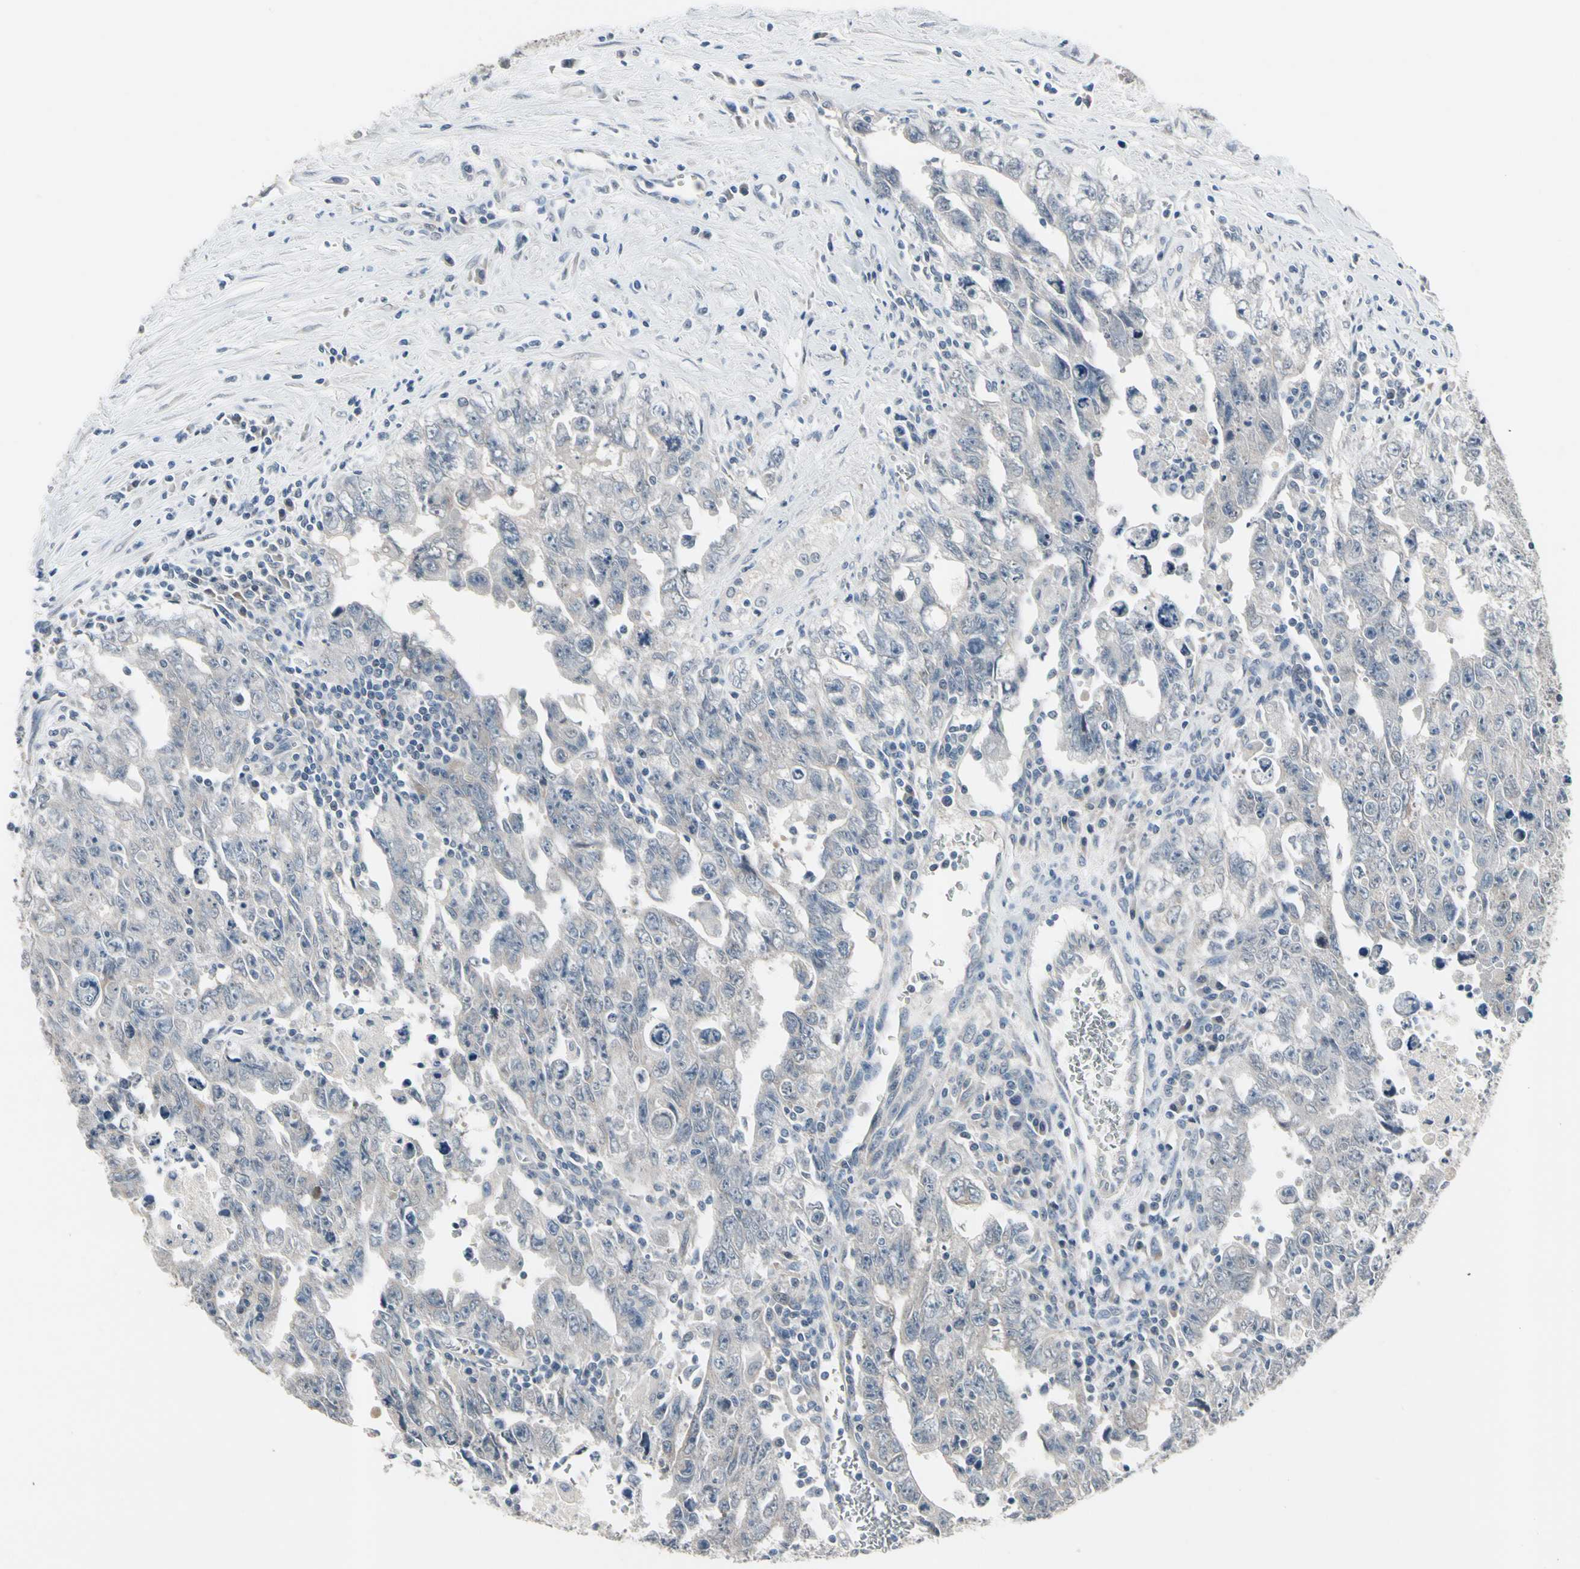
{"staining": {"intensity": "negative", "quantity": "none", "location": "none"}, "tissue": "testis cancer", "cell_type": "Tumor cells", "image_type": "cancer", "snomed": [{"axis": "morphology", "description": "Carcinoma, Embryonal, NOS"}, {"axis": "topography", "description": "Testis"}], "caption": "Tumor cells are negative for brown protein staining in embryonal carcinoma (testis).", "gene": "SV2A", "patient": {"sex": "male", "age": 28}}